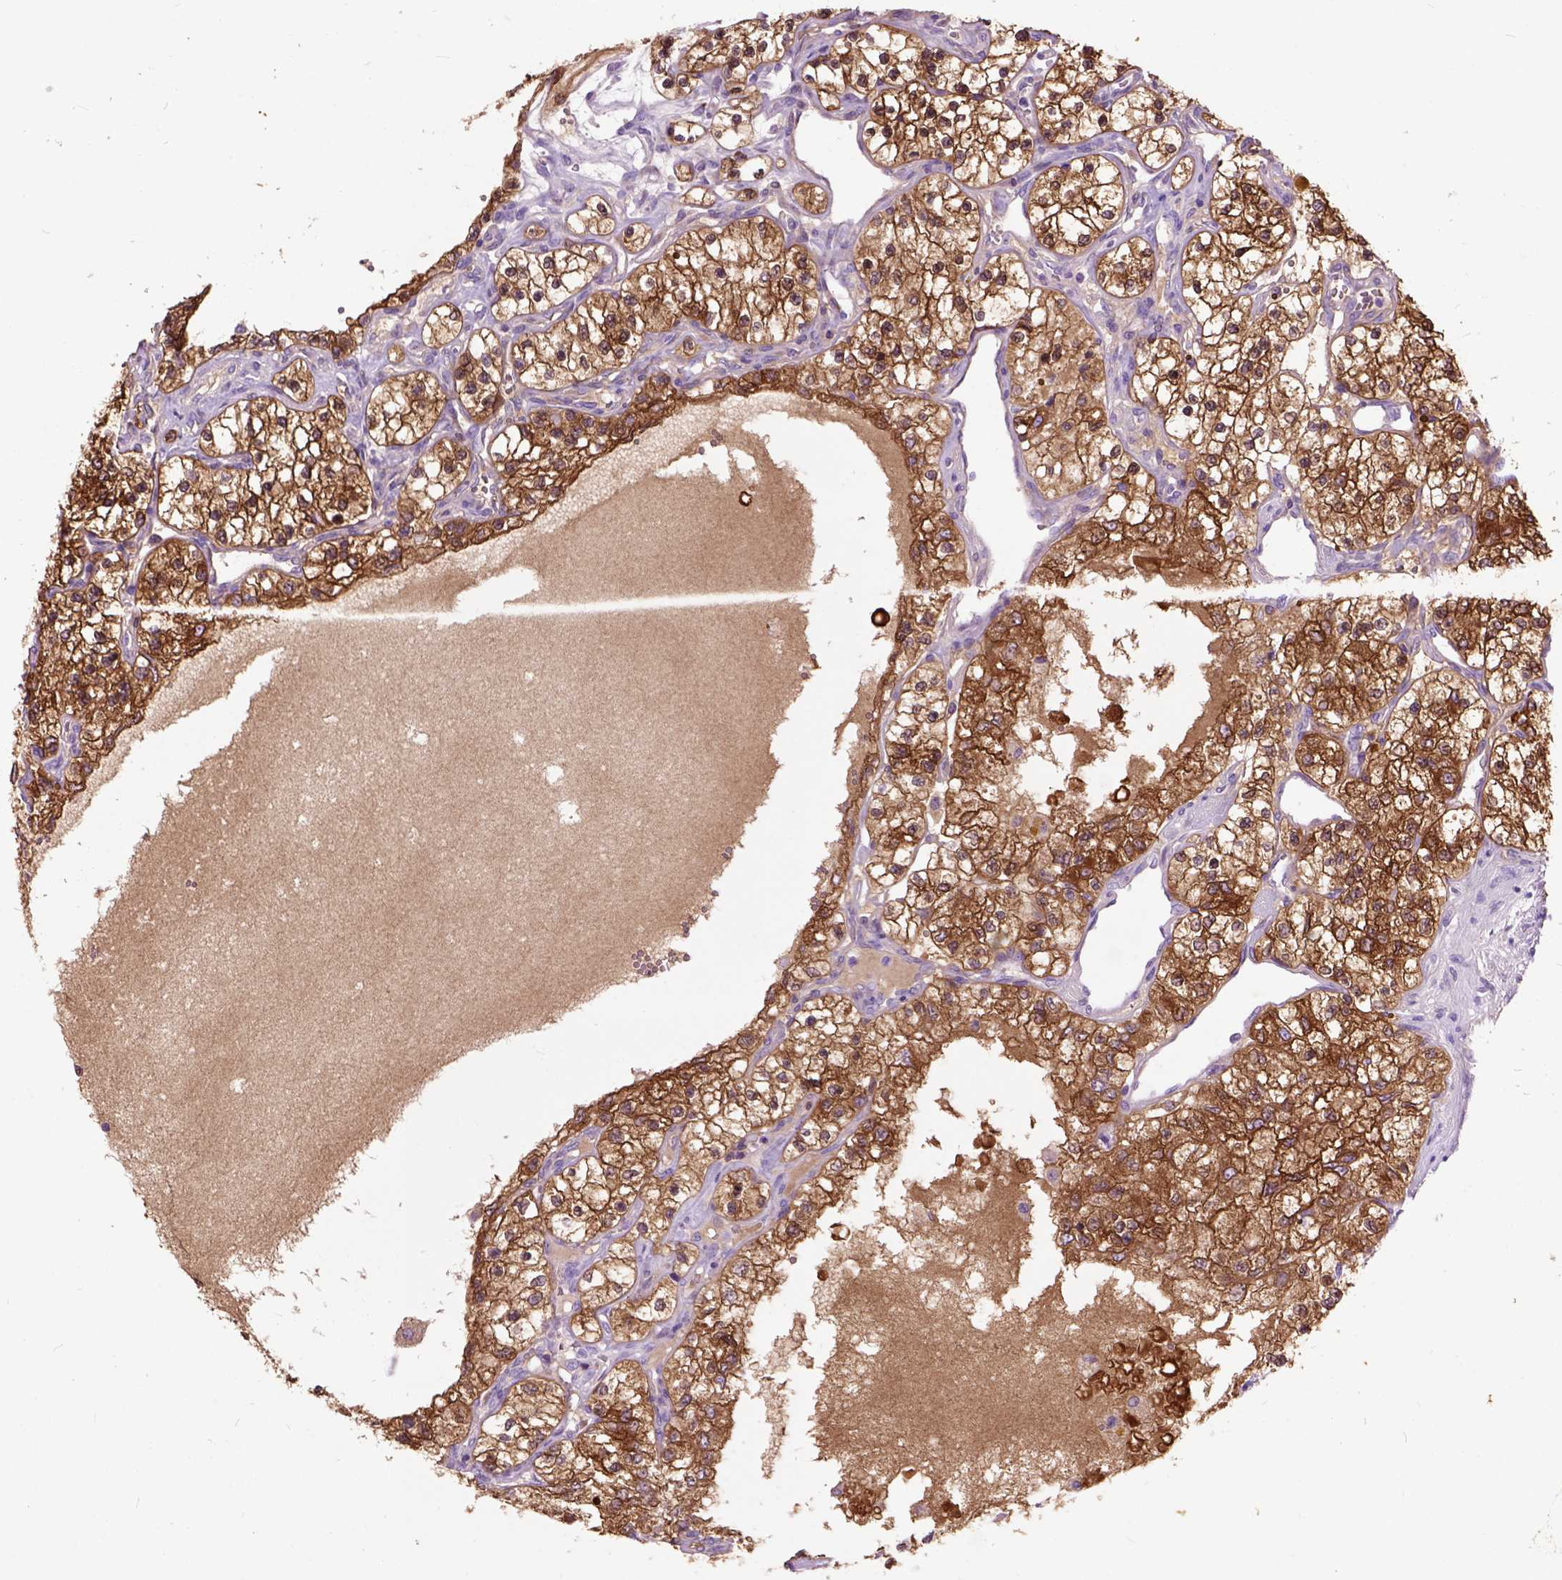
{"staining": {"intensity": "strong", "quantity": ">75%", "location": "cytoplasmic/membranous"}, "tissue": "renal cancer", "cell_type": "Tumor cells", "image_type": "cancer", "snomed": [{"axis": "morphology", "description": "Adenocarcinoma, NOS"}, {"axis": "topography", "description": "Kidney"}], "caption": "Brown immunohistochemical staining in renal cancer (adenocarcinoma) demonstrates strong cytoplasmic/membranous positivity in approximately >75% of tumor cells.", "gene": "MAPT", "patient": {"sex": "female", "age": 69}}